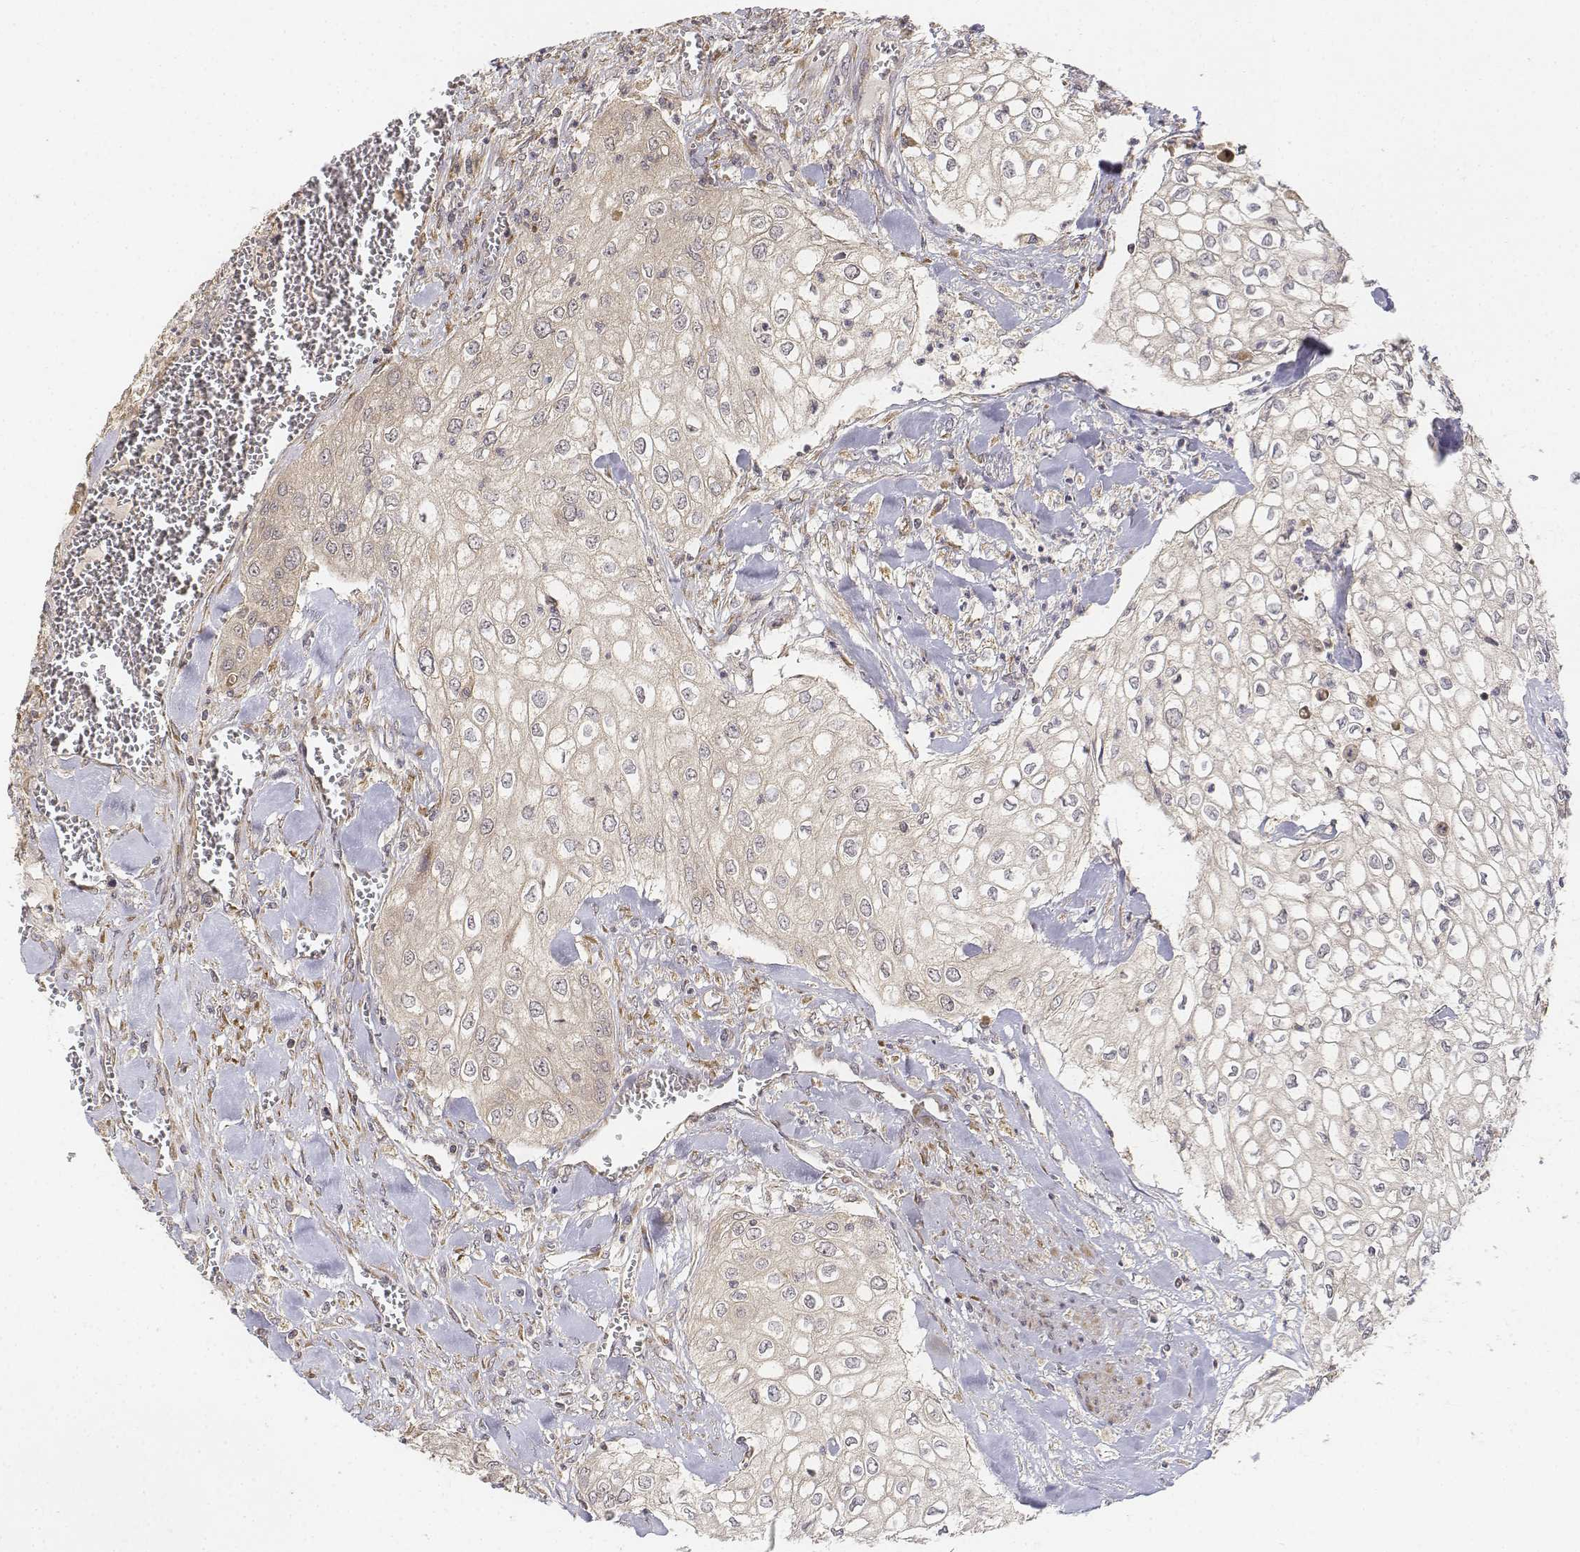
{"staining": {"intensity": "negative", "quantity": "none", "location": "none"}, "tissue": "urothelial cancer", "cell_type": "Tumor cells", "image_type": "cancer", "snomed": [{"axis": "morphology", "description": "Urothelial carcinoma, High grade"}, {"axis": "topography", "description": "Urinary bladder"}], "caption": "Tumor cells show no significant protein expression in high-grade urothelial carcinoma.", "gene": "FBXO21", "patient": {"sex": "male", "age": 62}}